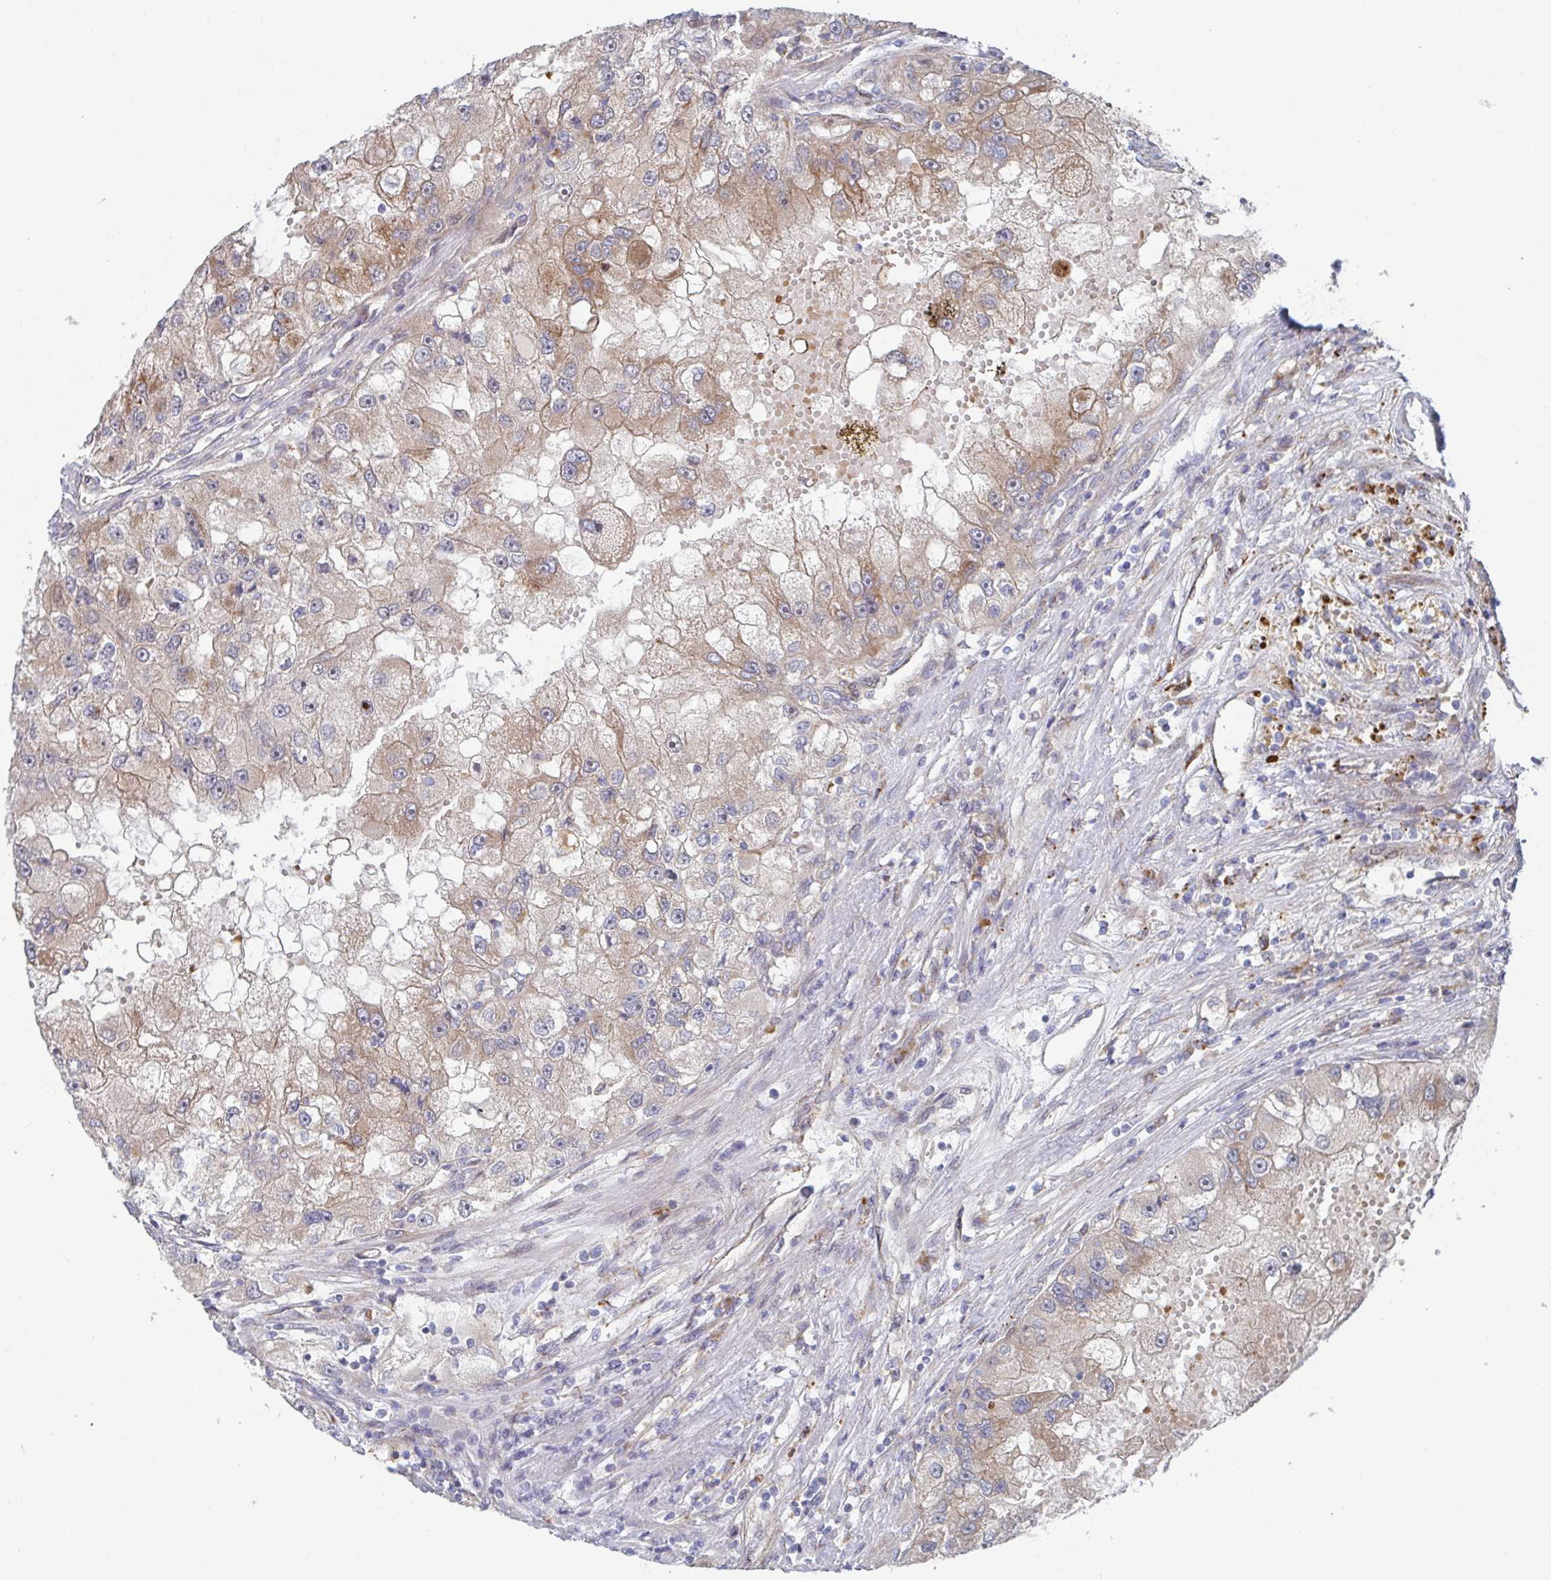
{"staining": {"intensity": "moderate", "quantity": "25%-75%", "location": "cytoplasmic/membranous"}, "tissue": "renal cancer", "cell_type": "Tumor cells", "image_type": "cancer", "snomed": [{"axis": "morphology", "description": "Adenocarcinoma, NOS"}, {"axis": "topography", "description": "Kidney"}], "caption": "High-magnification brightfield microscopy of renal adenocarcinoma stained with DAB (3,3'-diaminobenzidine) (brown) and counterstained with hematoxylin (blue). tumor cells exhibit moderate cytoplasmic/membranous expression is seen in about25%-75% of cells. (brown staining indicates protein expression, while blue staining denotes nuclei).", "gene": "FJX1", "patient": {"sex": "male", "age": 63}}